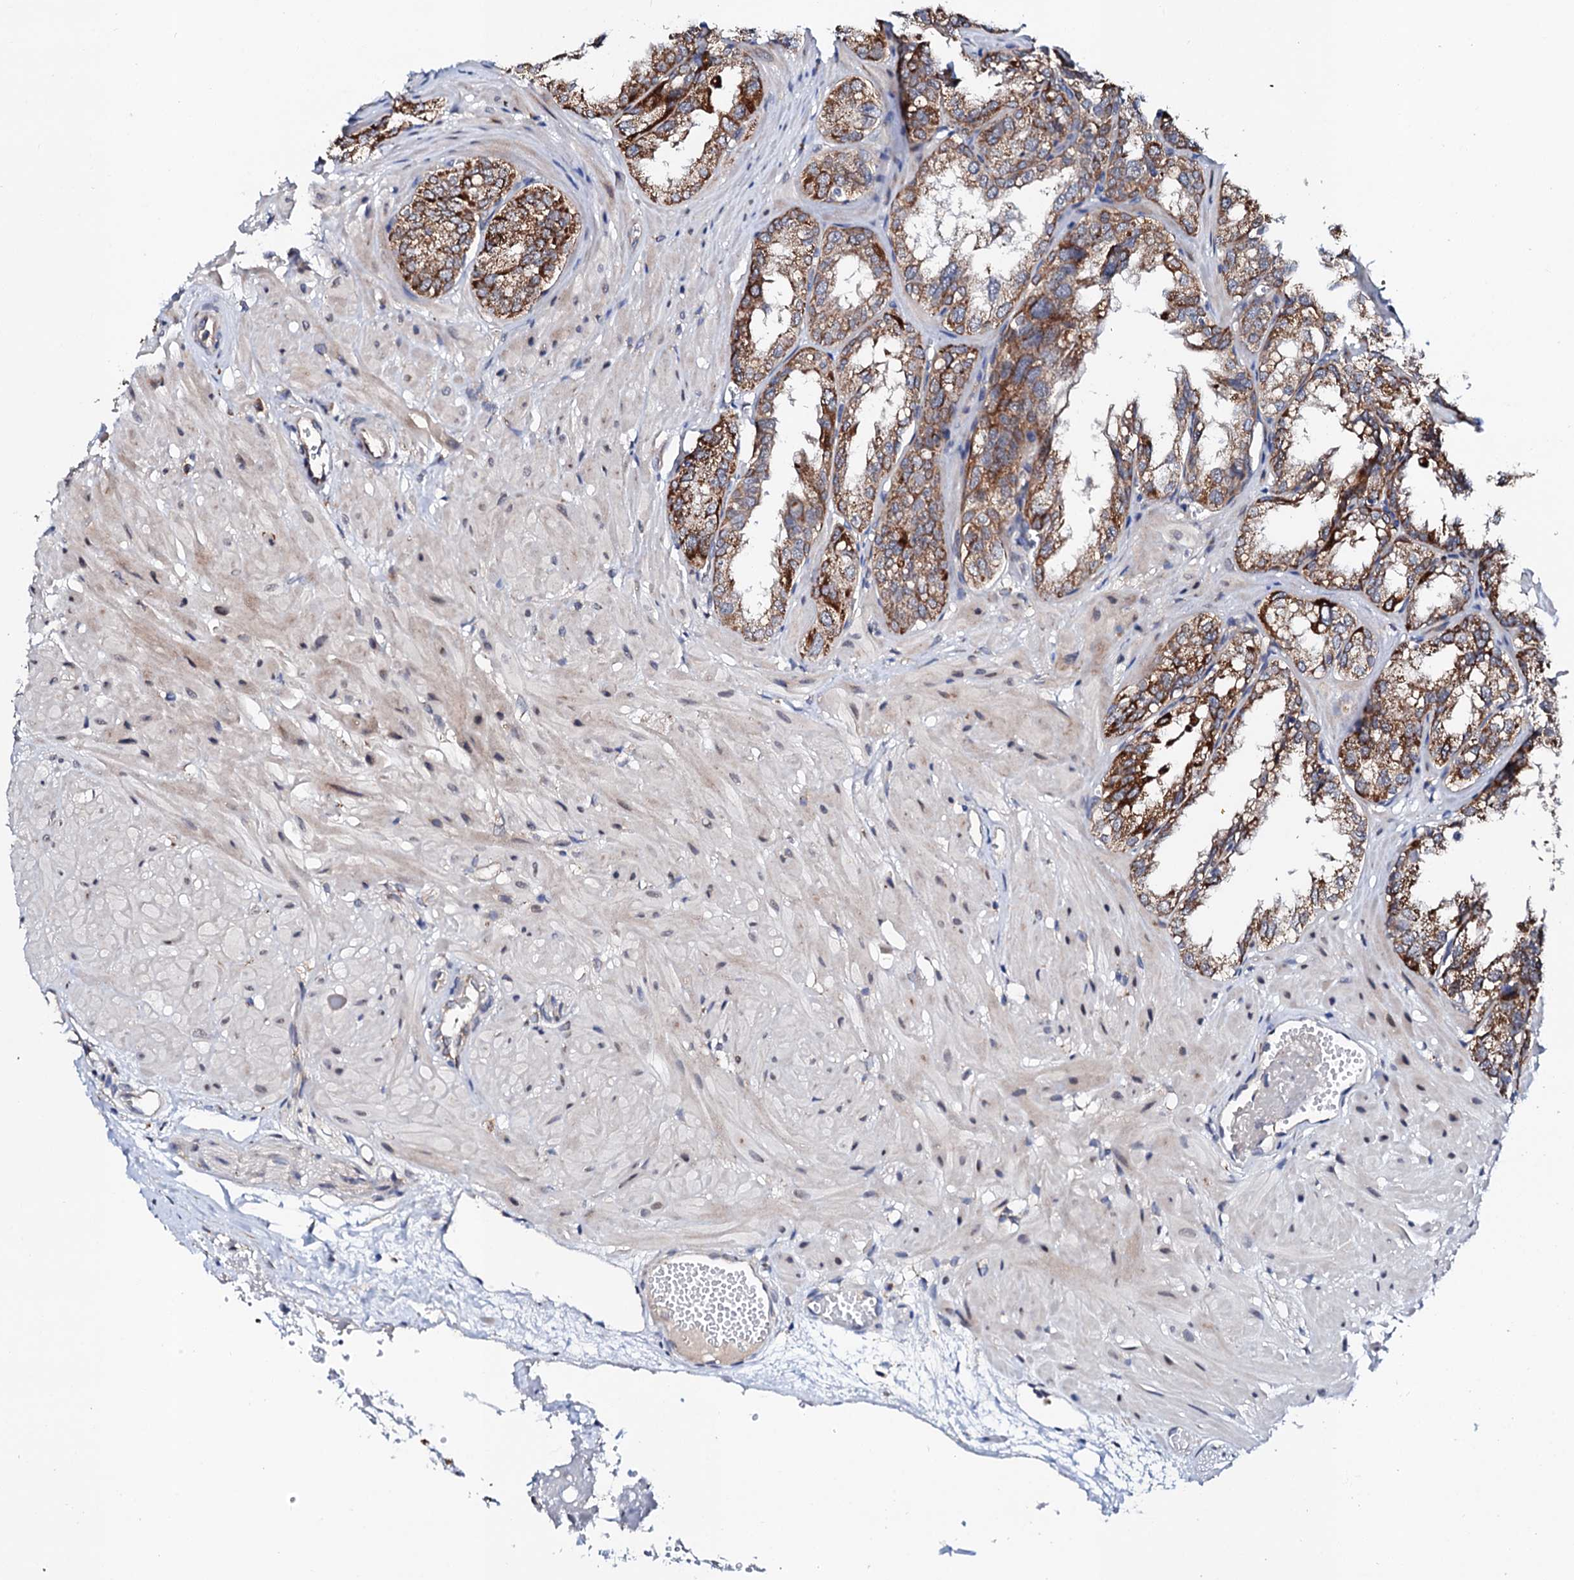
{"staining": {"intensity": "moderate", "quantity": ">75%", "location": "cytoplasmic/membranous"}, "tissue": "seminal vesicle", "cell_type": "Glandular cells", "image_type": "normal", "snomed": [{"axis": "morphology", "description": "Normal tissue, NOS"}, {"axis": "topography", "description": "Prostate"}, {"axis": "topography", "description": "Seminal veicle"}], "caption": "IHC of normal human seminal vesicle demonstrates medium levels of moderate cytoplasmic/membranous staining in approximately >75% of glandular cells.", "gene": "UBE3C", "patient": {"sex": "male", "age": 51}}